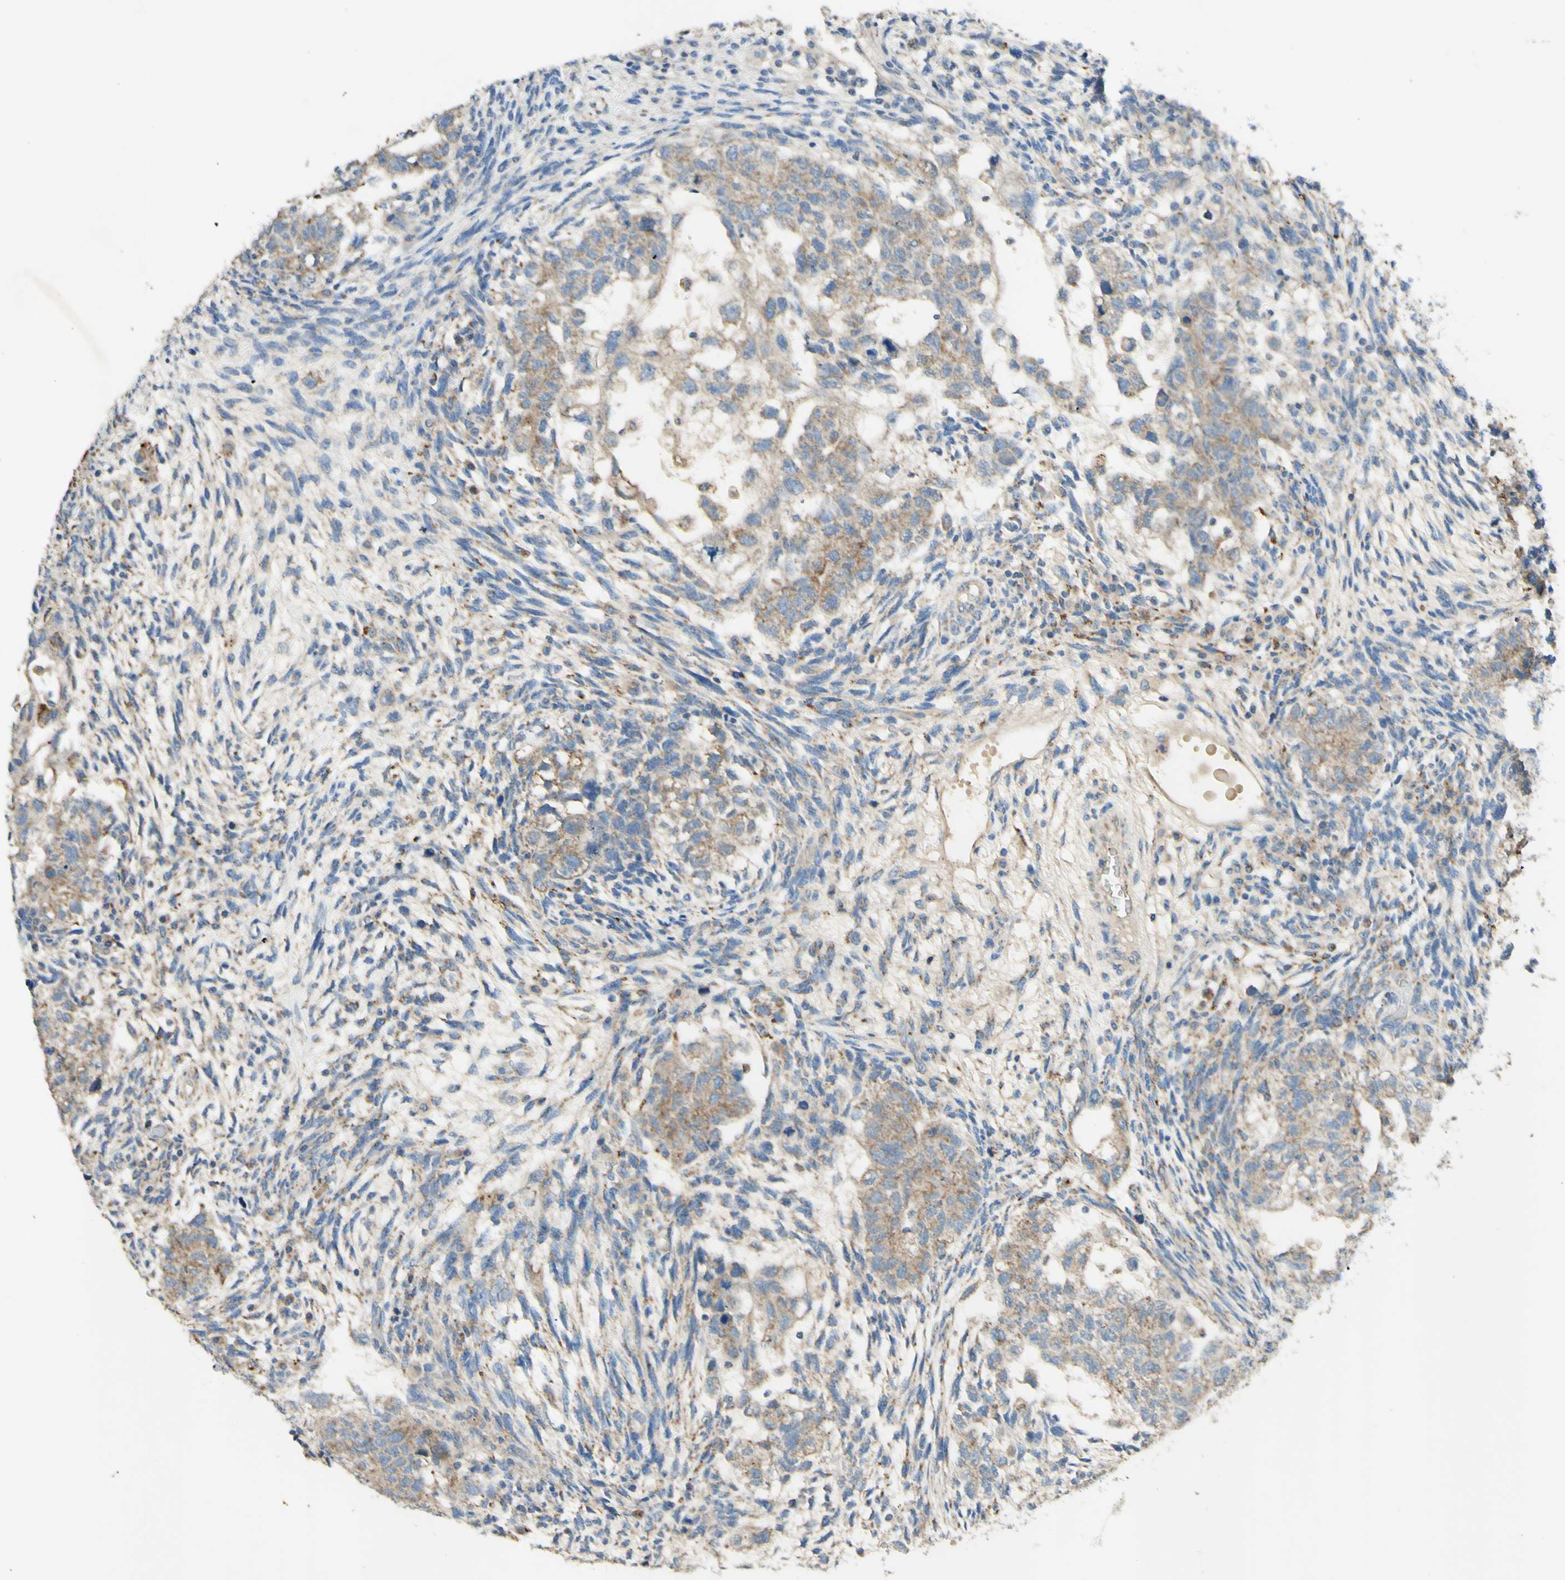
{"staining": {"intensity": "moderate", "quantity": ">75%", "location": "cytoplasmic/membranous"}, "tissue": "testis cancer", "cell_type": "Tumor cells", "image_type": "cancer", "snomed": [{"axis": "morphology", "description": "Normal tissue, NOS"}, {"axis": "morphology", "description": "Carcinoma, Embryonal, NOS"}, {"axis": "topography", "description": "Testis"}], "caption": "Immunohistochemistry (DAB) staining of human embryonal carcinoma (testis) displays moderate cytoplasmic/membranous protein expression in approximately >75% of tumor cells.", "gene": "ARMC10", "patient": {"sex": "male", "age": 36}}